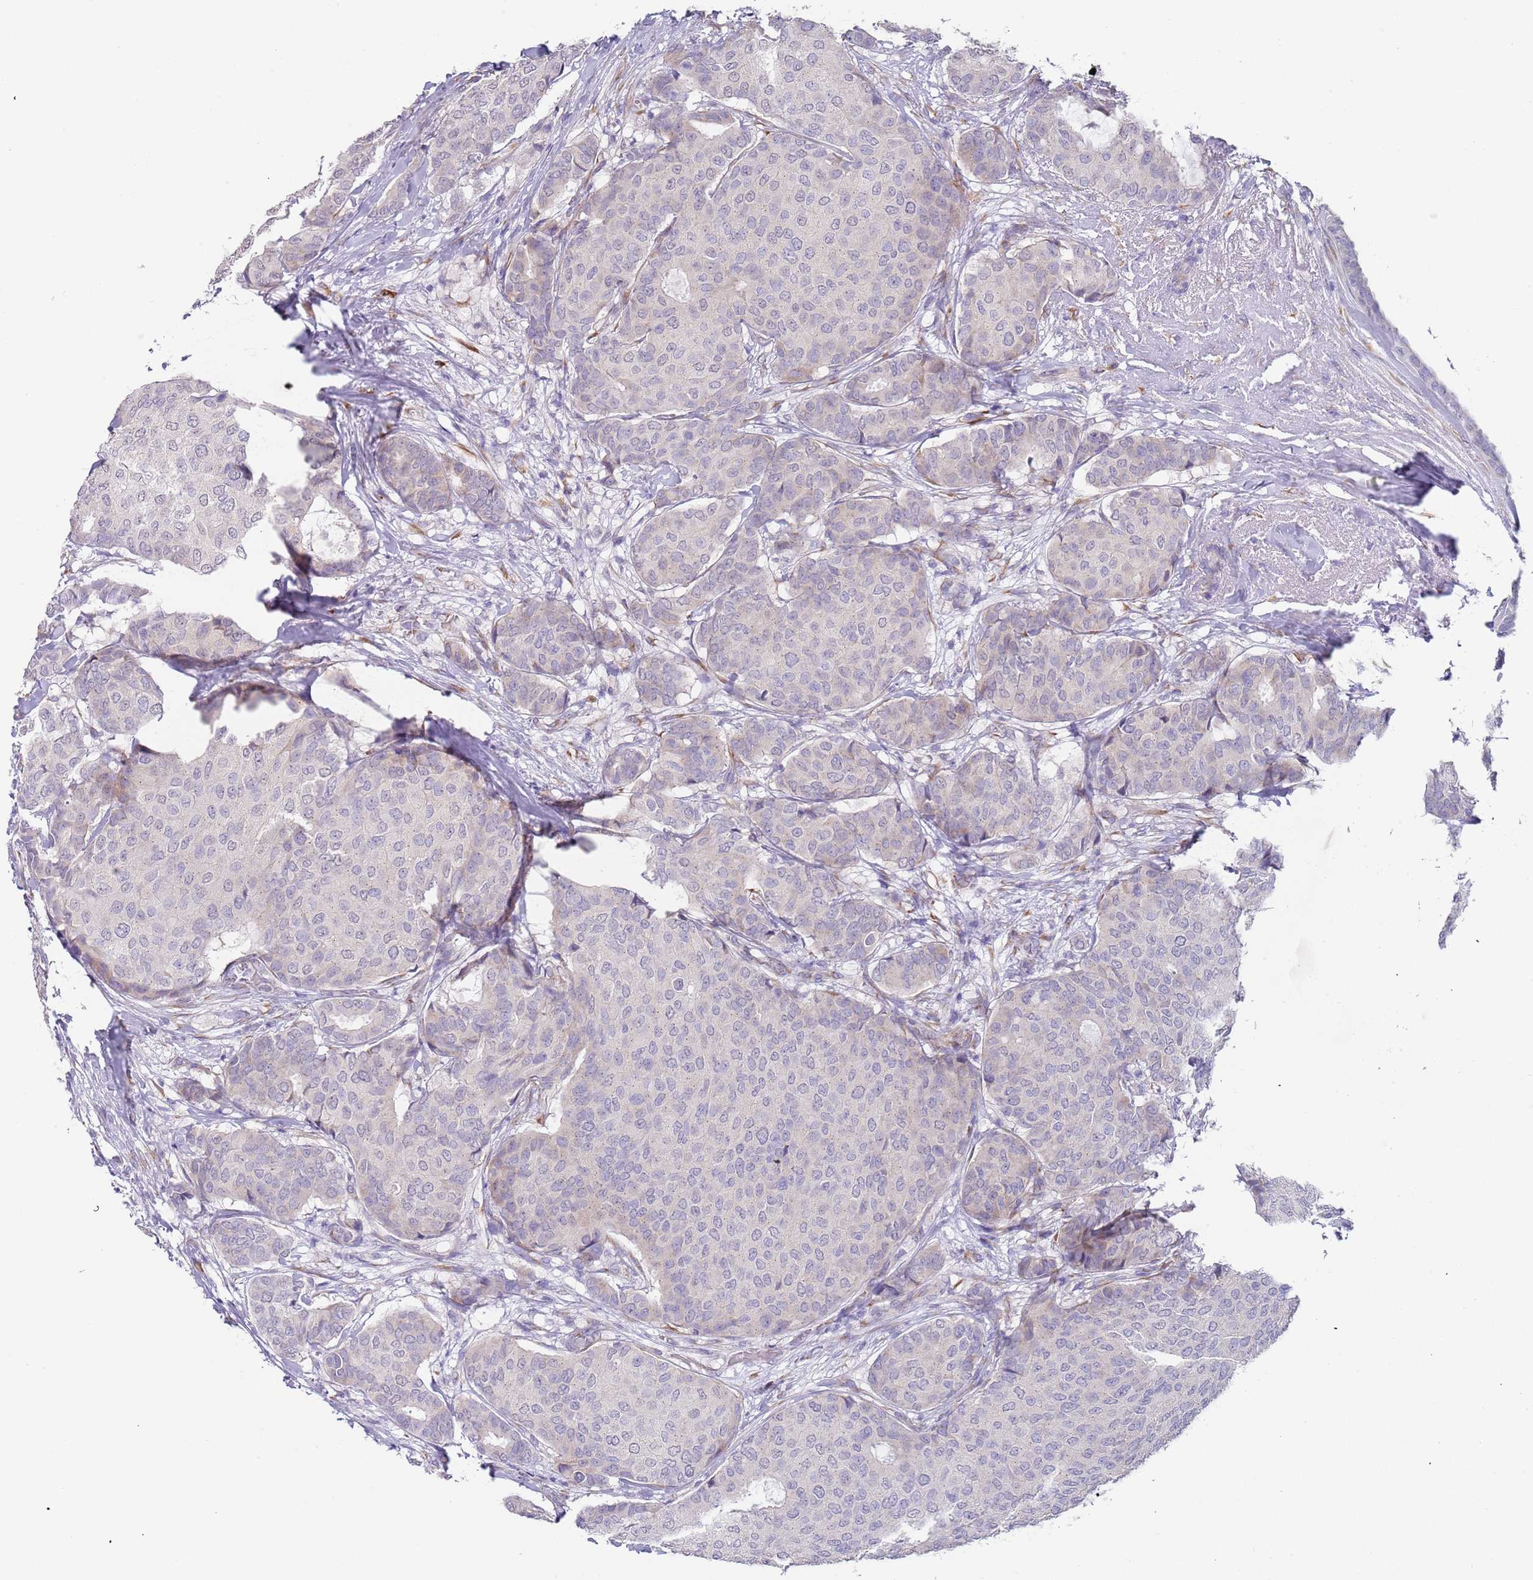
{"staining": {"intensity": "weak", "quantity": "<25%", "location": "cytoplasmic/membranous"}, "tissue": "breast cancer", "cell_type": "Tumor cells", "image_type": "cancer", "snomed": [{"axis": "morphology", "description": "Duct carcinoma"}, {"axis": "topography", "description": "Breast"}], "caption": "DAB immunohistochemical staining of human breast infiltrating ductal carcinoma demonstrates no significant expression in tumor cells.", "gene": "TNRC6C", "patient": {"sex": "female", "age": 75}}